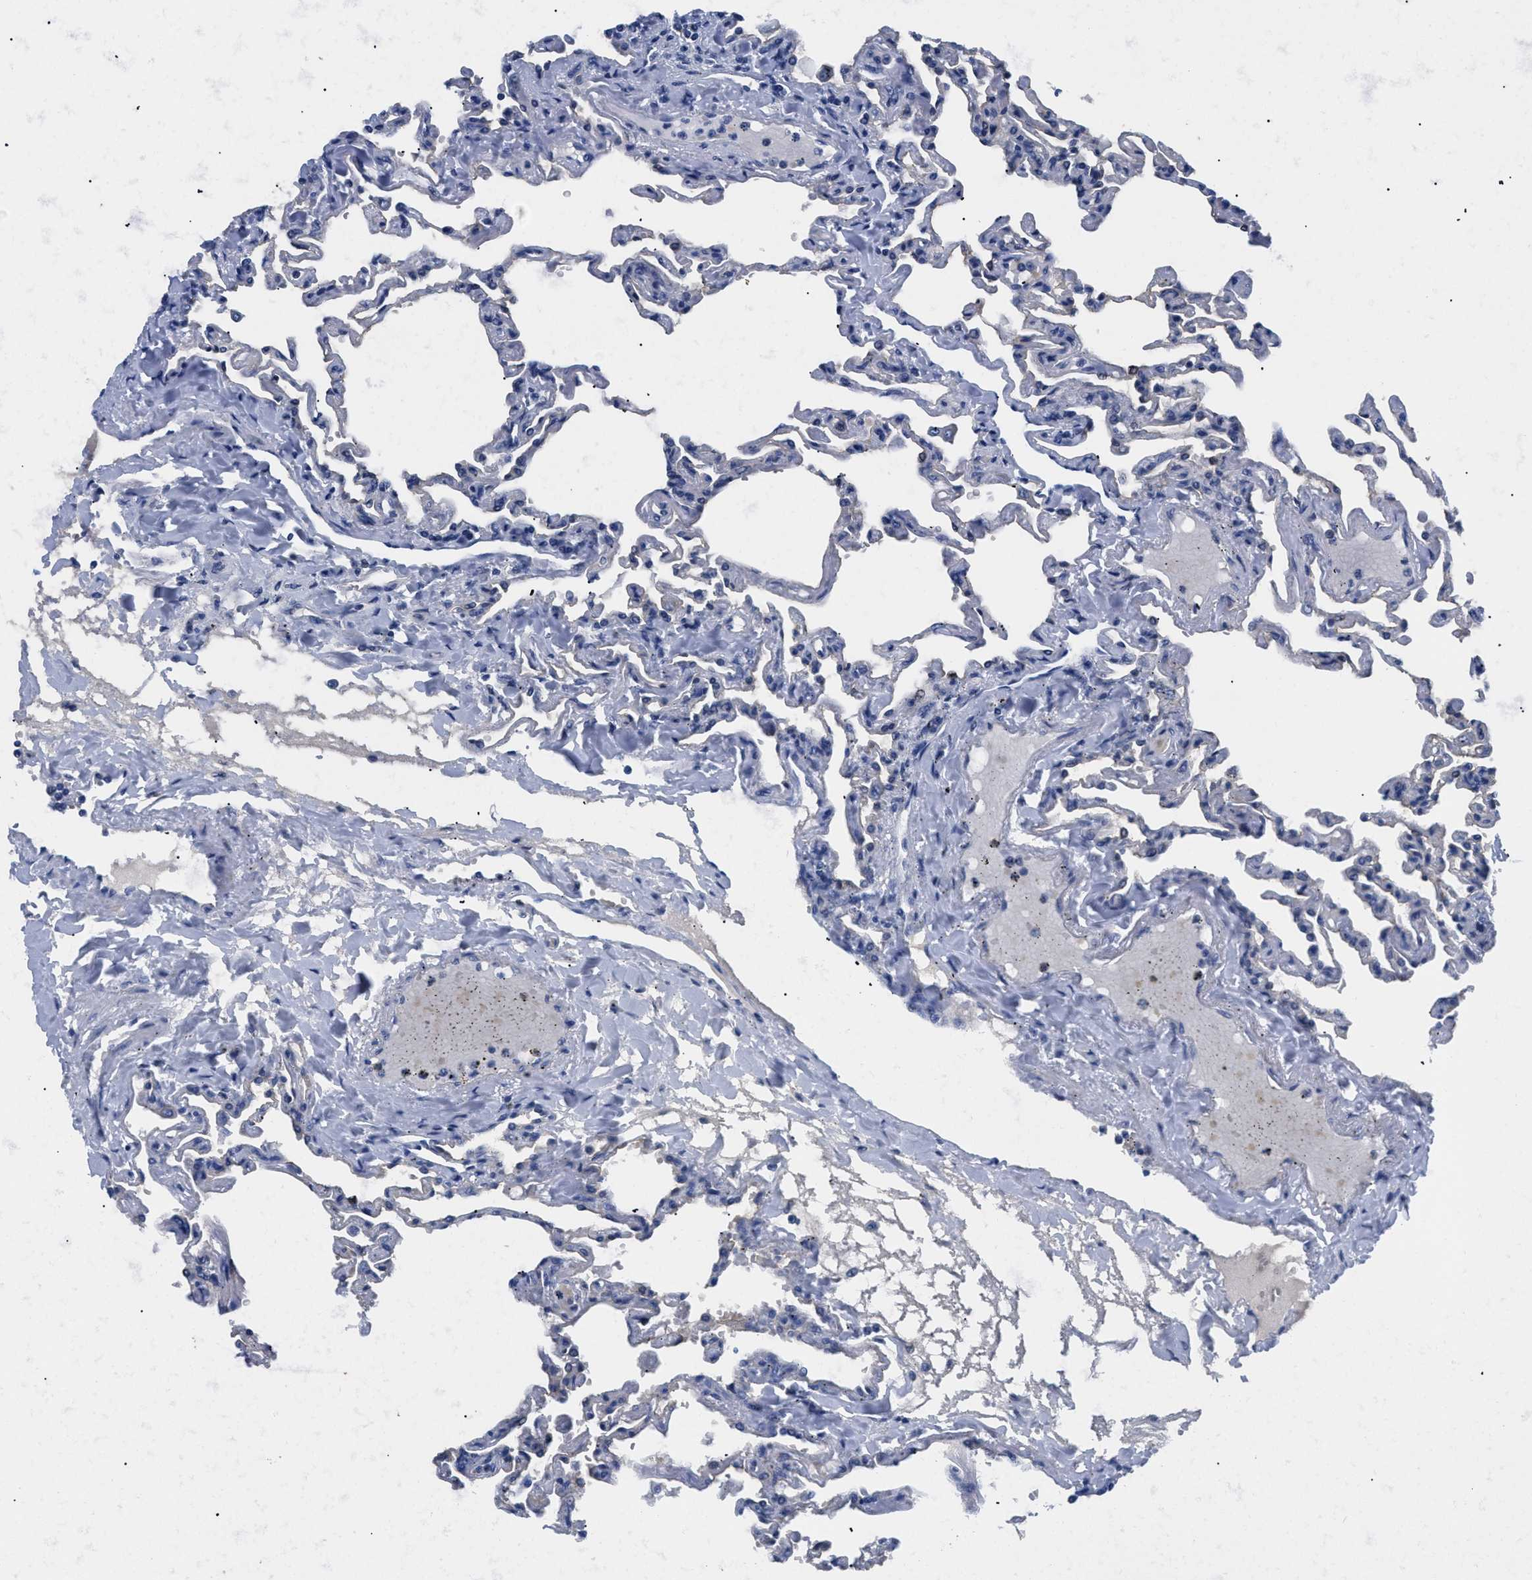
{"staining": {"intensity": "negative", "quantity": "none", "location": "none"}, "tissue": "lung", "cell_type": "Alveolar cells", "image_type": "normal", "snomed": [{"axis": "morphology", "description": "Normal tissue, NOS"}, {"axis": "topography", "description": "Lung"}], "caption": "Immunohistochemistry (IHC) image of unremarkable lung: human lung stained with DAB (3,3'-diaminobenzidine) demonstrates no significant protein staining in alveolar cells. Nuclei are stained in blue.", "gene": "TMEM68", "patient": {"sex": "male", "age": 21}}